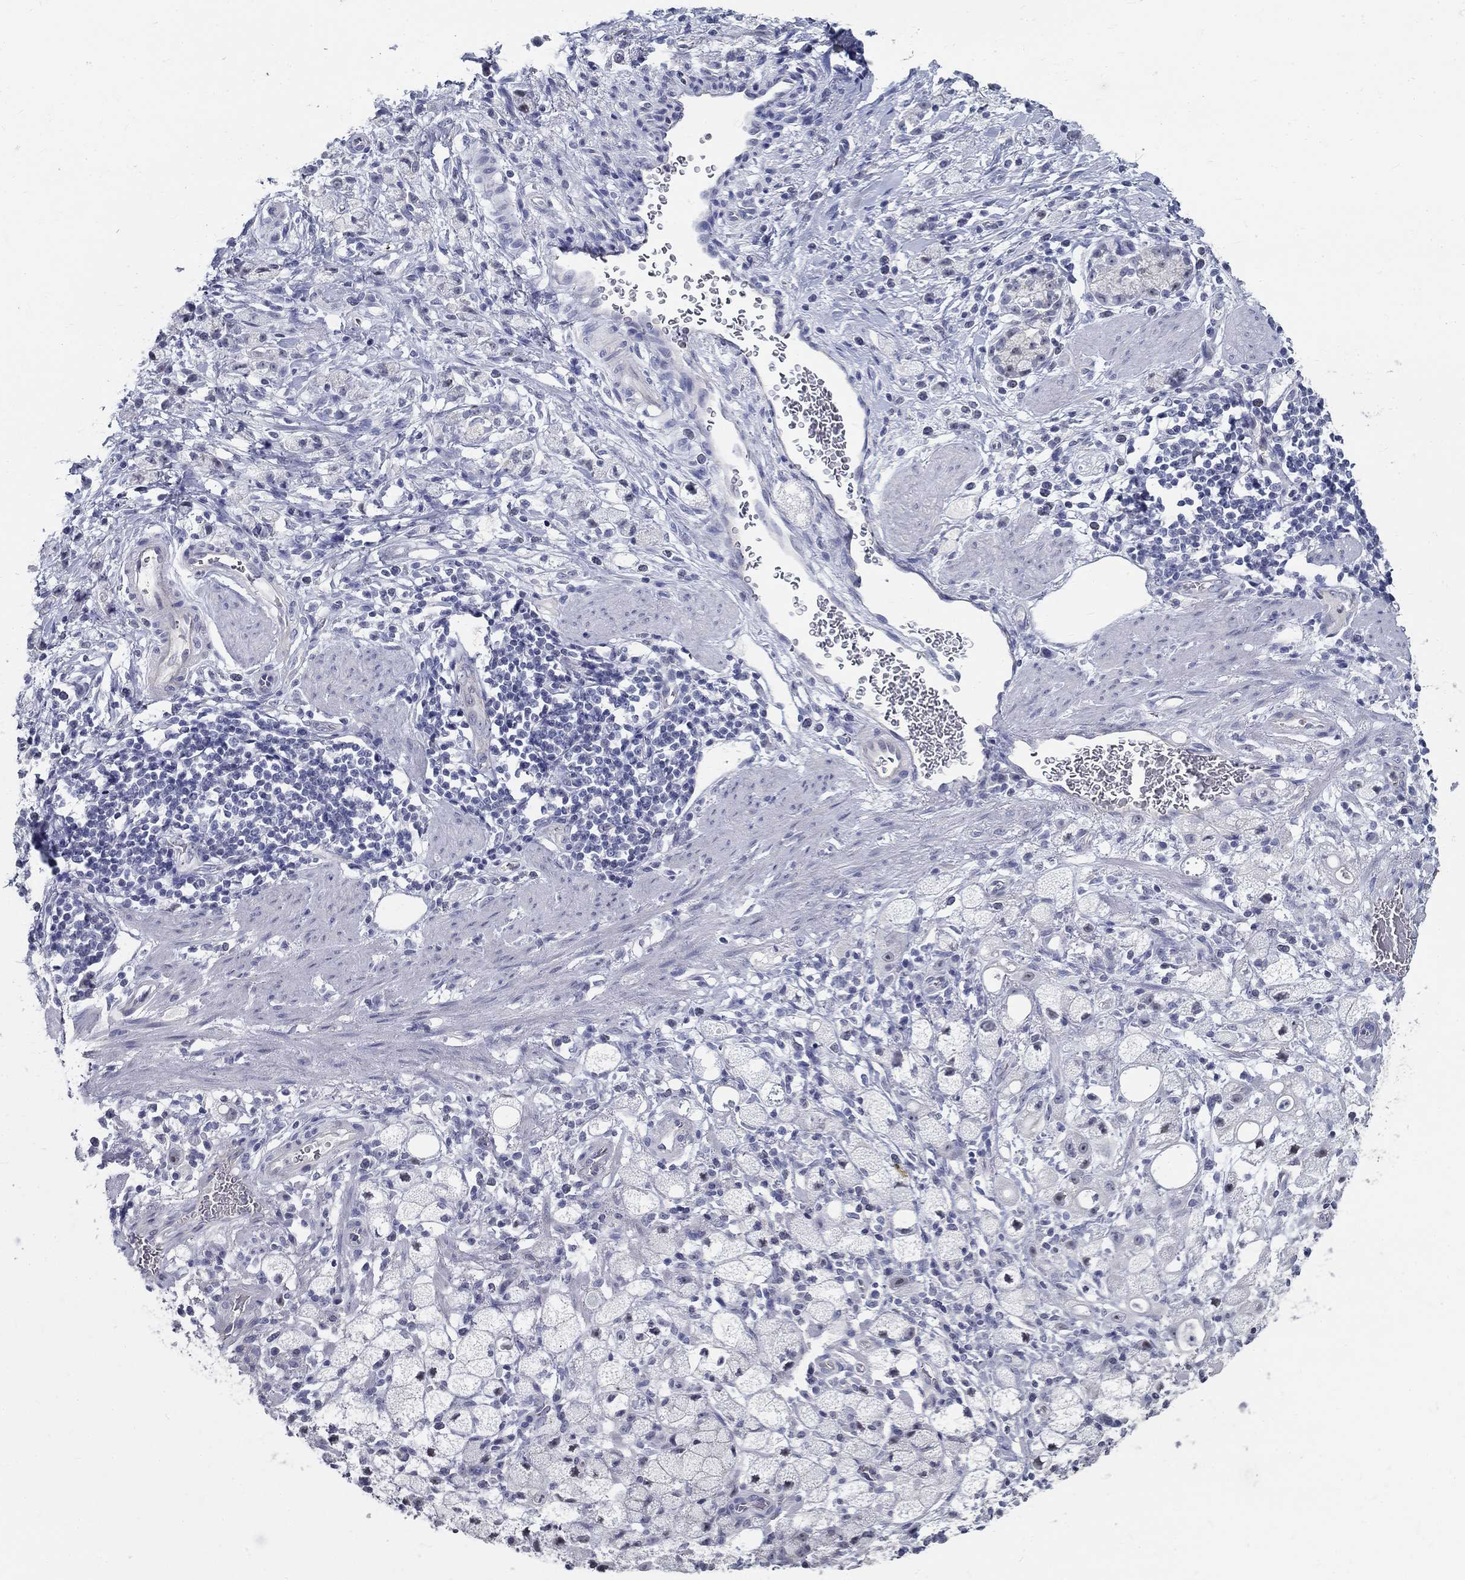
{"staining": {"intensity": "negative", "quantity": "none", "location": "none"}, "tissue": "stomach cancer", "cell_type": "Tumor cells", "image_type": "cancer", "snomed": [{"axis": "morphology", "description": "Adenocarcinoma, NOS"}, {"axis": "topography", "description": "Stomach"}], "caption": "There is no significant staining in tumor cells of stomach cancer.", "gene": "GUCA1A", "patient": {"sex": "male", "age": 58}}